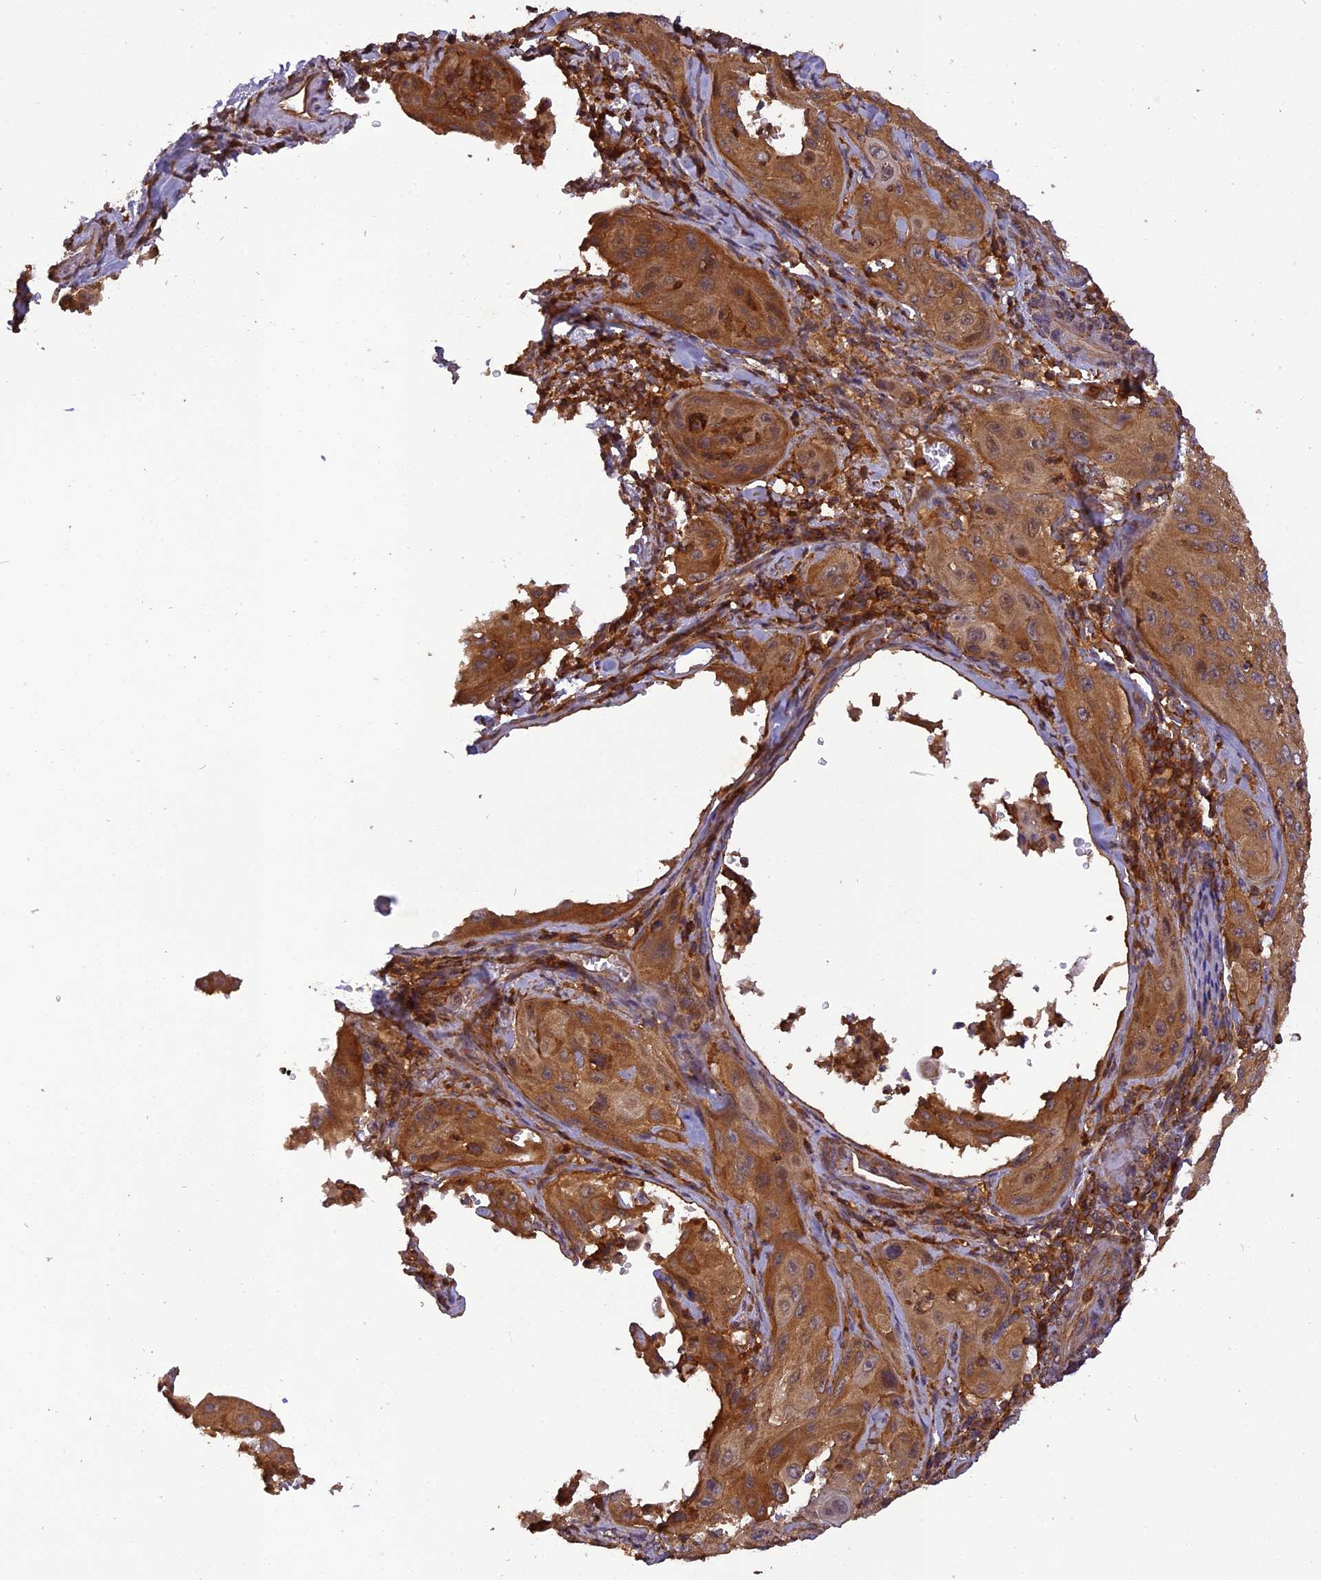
{"staining": {"intensity": "moderate", "quantity": ">75%", "location": "cytoplasmic/membranous"}, "tissue": "cervical cancer", "cell_type": "Tumor cells", "image_type": "cancer", "snomed": [{"axis": "morphology", "description": "Squamous cell carcinoma, NOS"}, {"axis": "topography", "description": "Cervix"}], "caption": "Immunohistochemistry (IHC) image of neoplastic tissue: human cervical cancer stained using immunohistochemistry (IHC) exhibits medium levels of moderate protein expression localized specifically in the cytoplasmic/membranous of tumor cells, appearing as a cytoplasmic/membranous brown color.", "gene": "STOML1", "patient": {"sex": "female", "age": 42}}